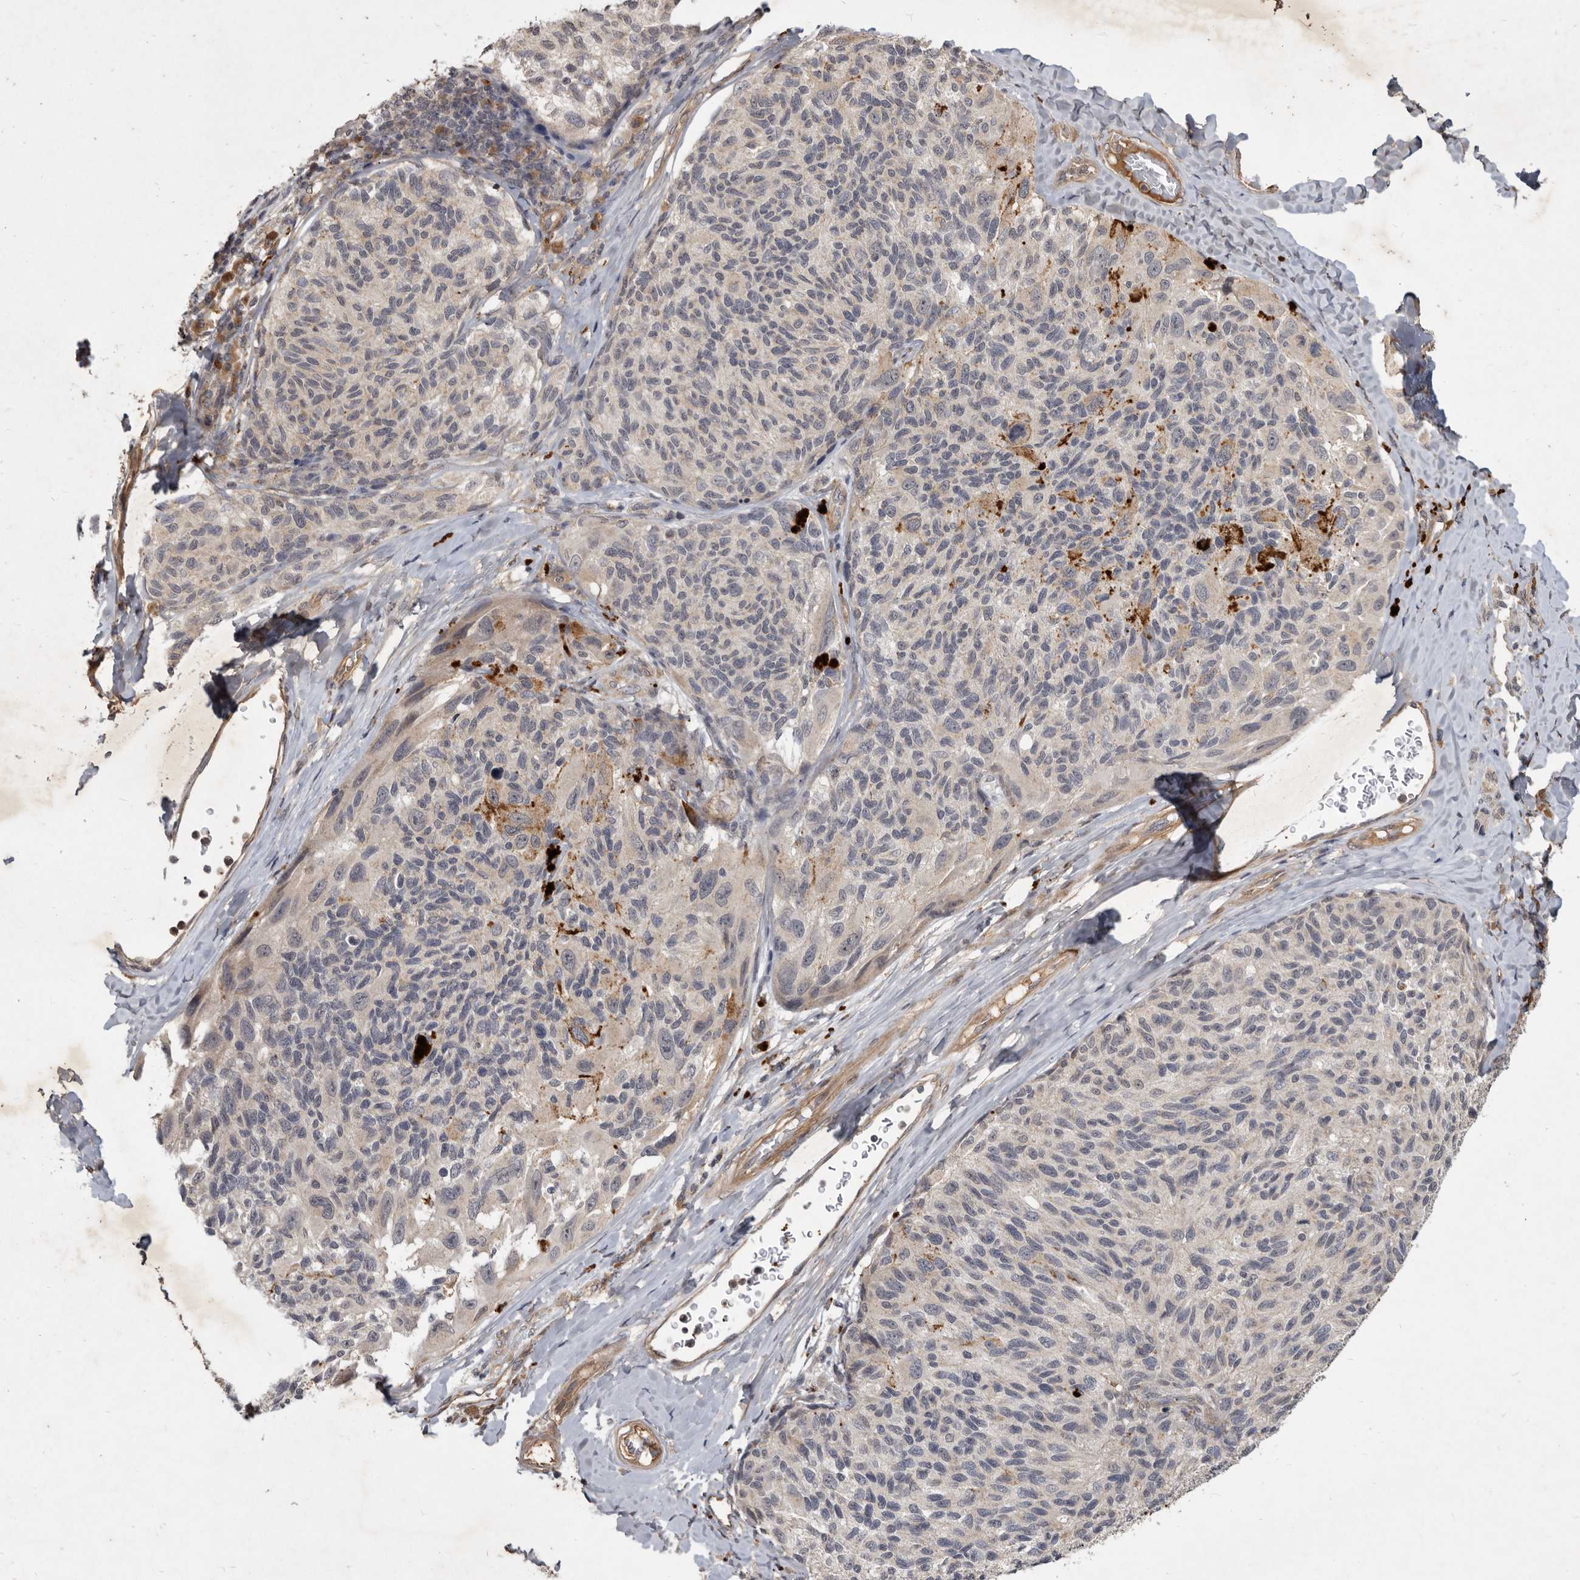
{"staining": {"intensity": "negative", "quantity": "none", "location": "none"}, "tissue": "melanoma", "cell_type": "Tumor cells", "image_type": "cancer", "snomed": [{"axis": "morphology", "description": "Malignant melanoma, NOS"}, {"axis": "topography", "description": "Skin"}], "caption": "IHC of melanoma exhibits no staining in tumor cells. (DAB IHC with hematoxylin counter stain).", "gene": "DNAJC28", "patient": {"sex": "female", "age": 73}}